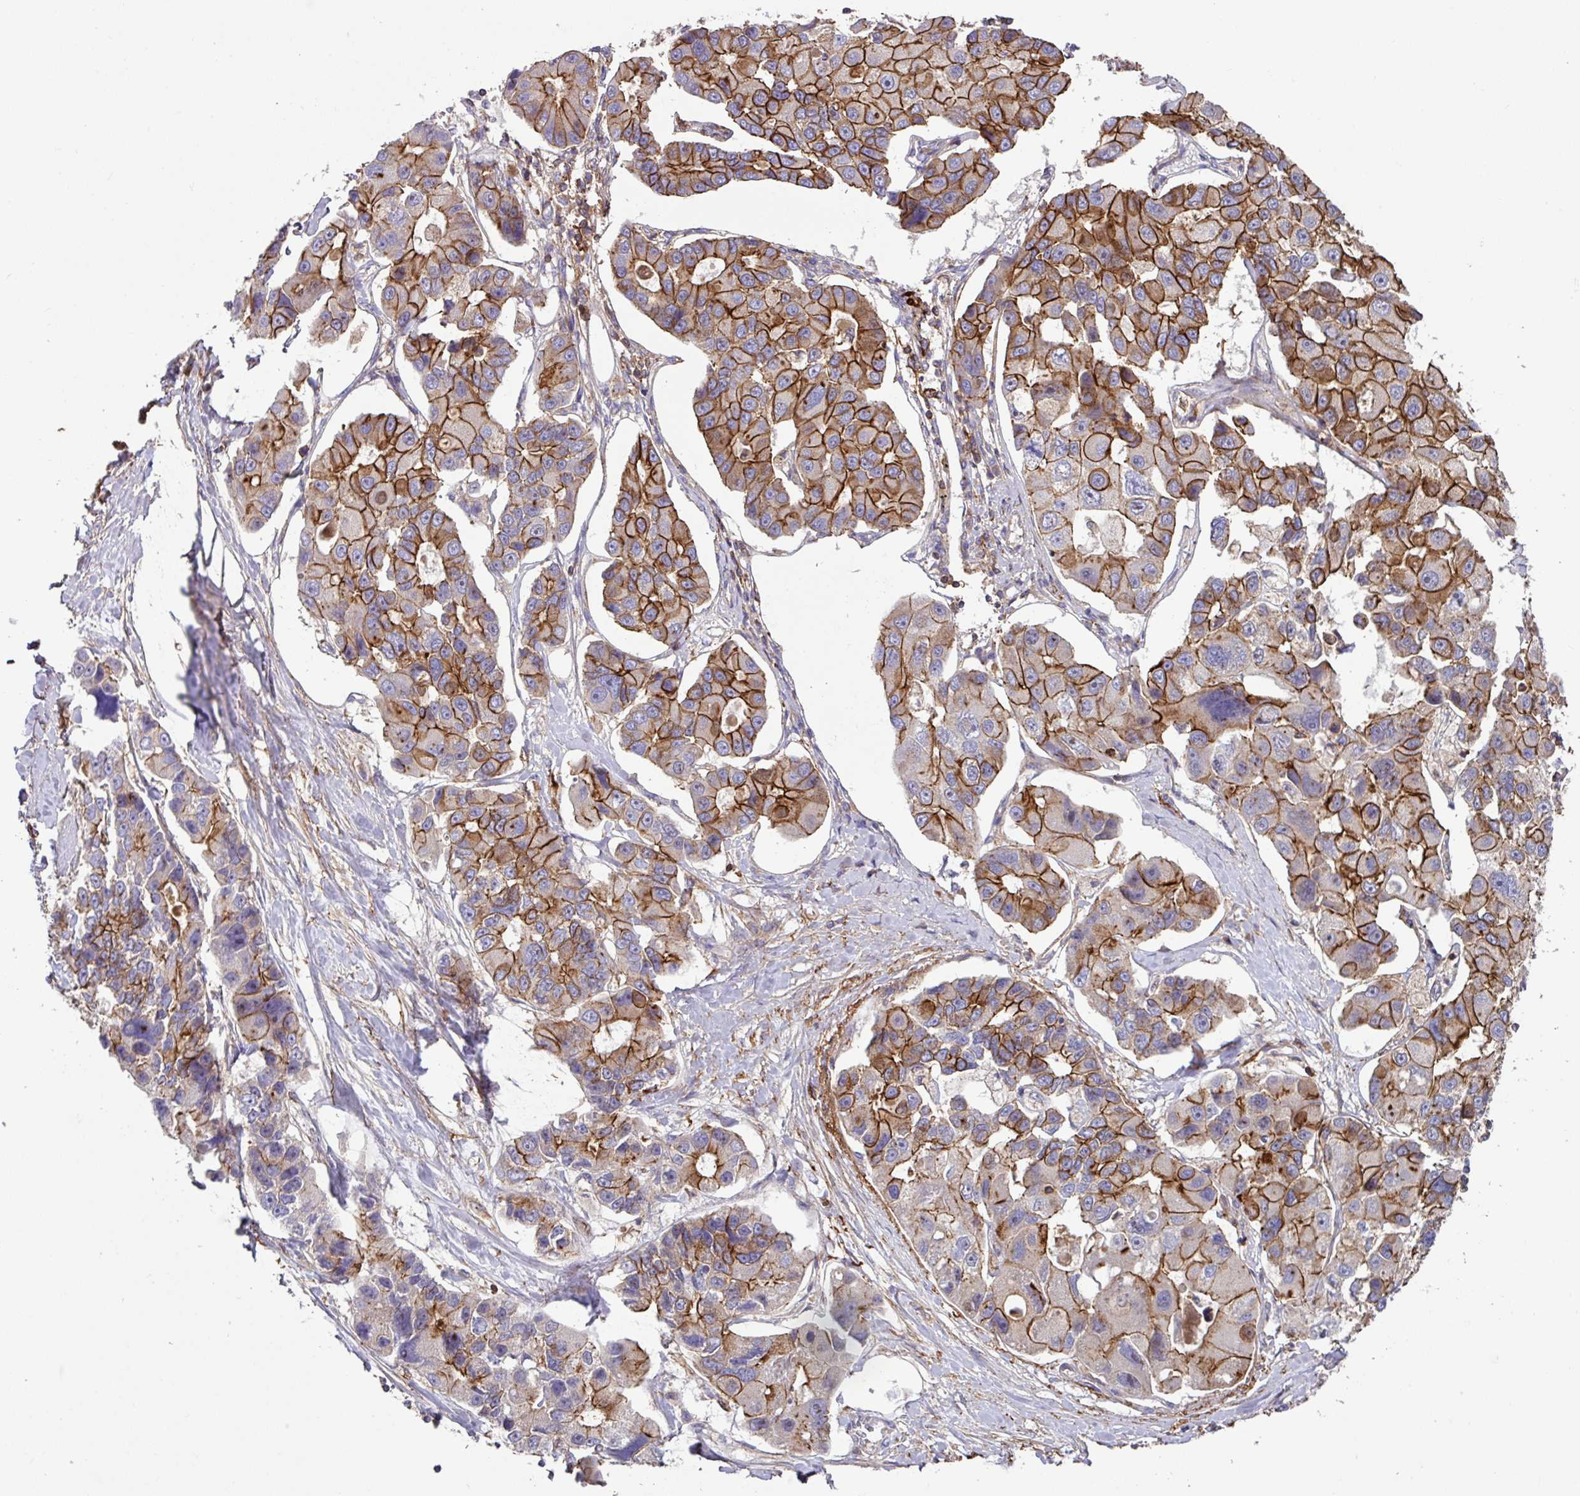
{"staining": {"intensity": "strong", "quantity": "25%-75%", "location": "cytoplasmic/membranous"}, "tissue": "lung cancer", "cell_type": "Tumor cells", "image_type": "cancer", "snomed": [{"axis": "morphology", "description": "Adenocarcinoma, NOS"}, {"axis": "topography", "description": "Lung"}], "caption": "This is a micrograph of IHC staining of lung cancer (adenocarcinoma), which shows strong positivity in the cytoplasmic/membranous of tumor cells.", "gene": "RIC1", "patient": {"sex": "female", "age": 54}}